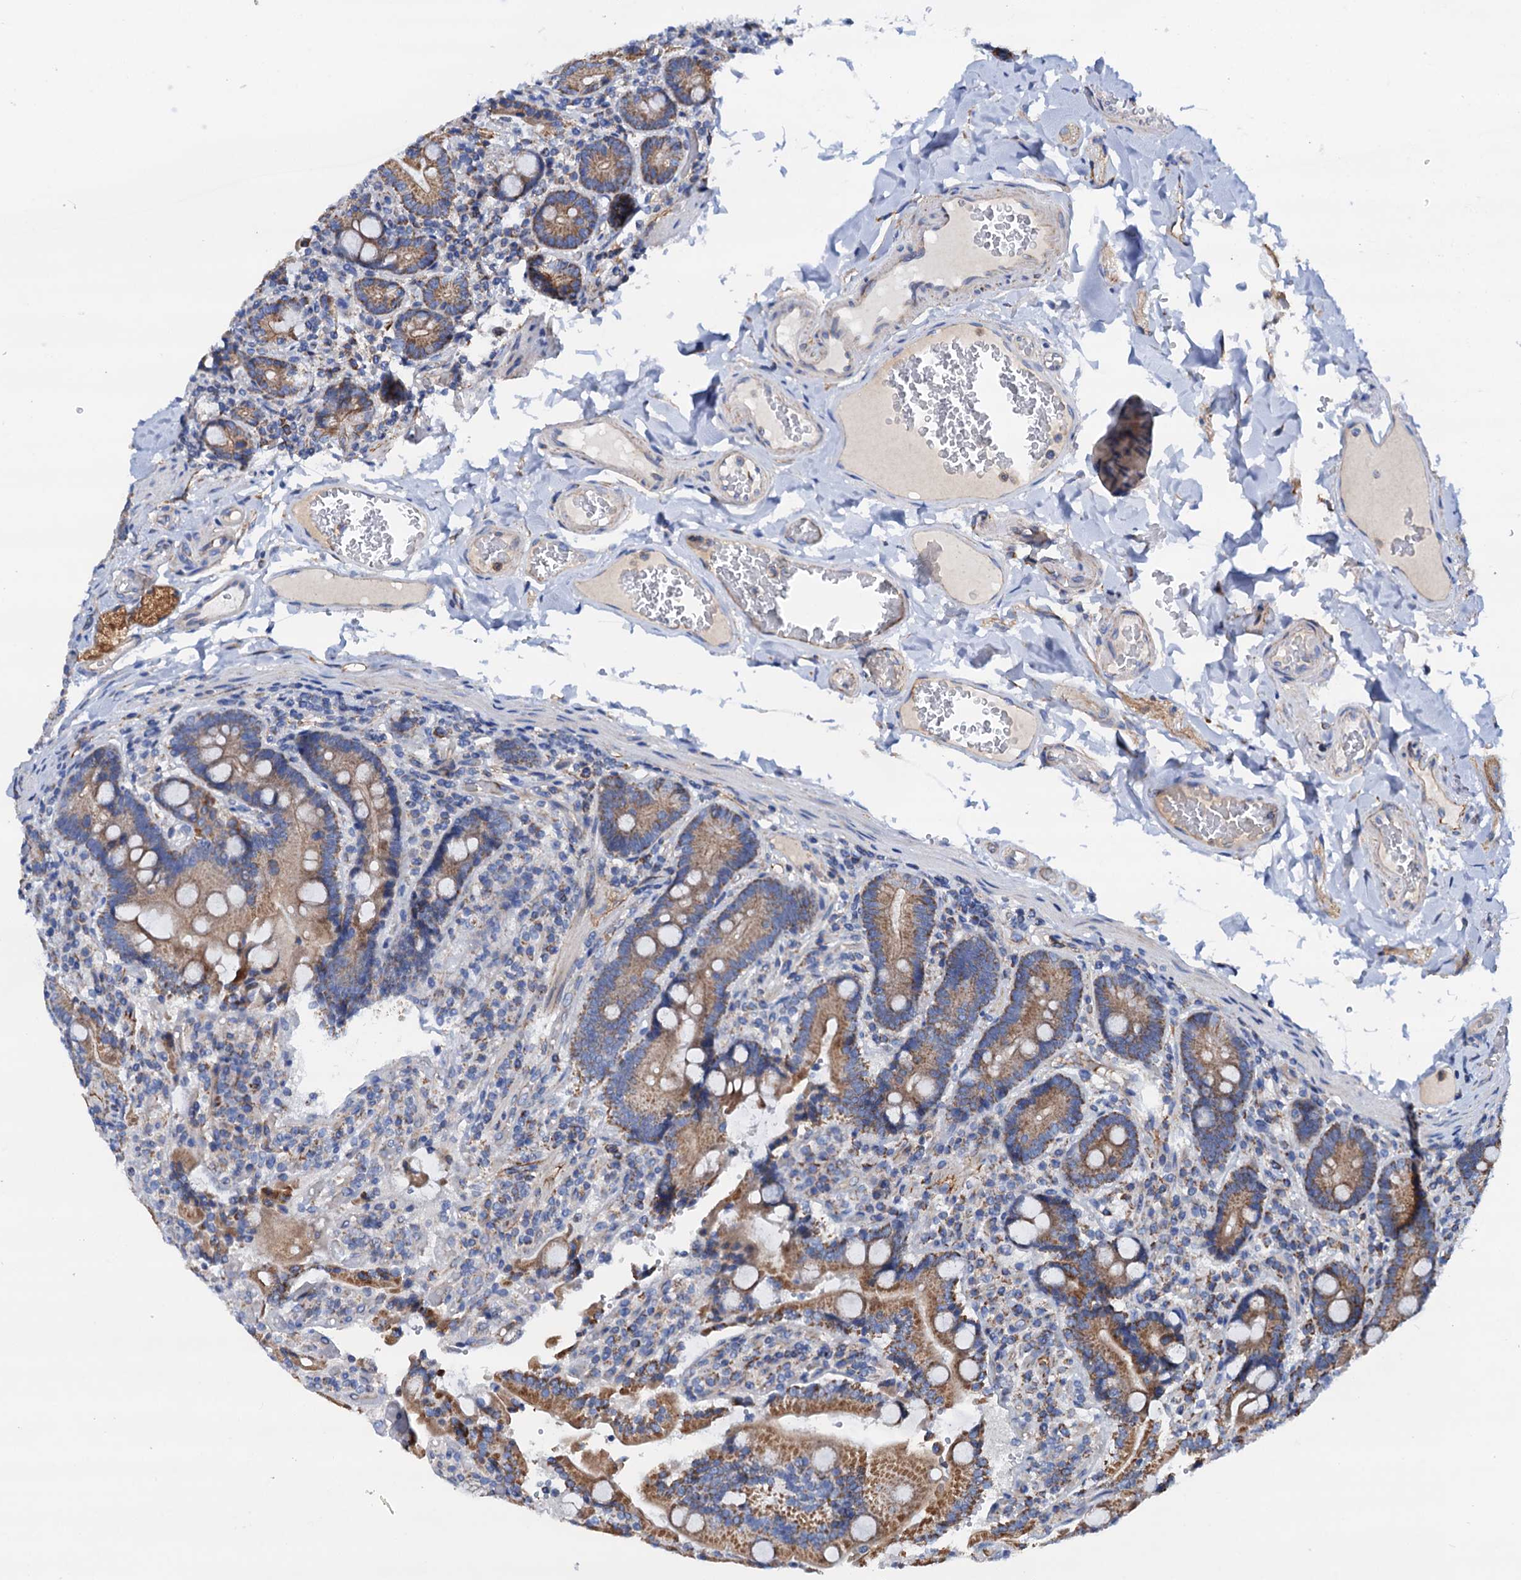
{"staining": {"intensity": "moderate", "quantity": ">75%", "location": "cytoplasmic/membranous"}, "tissue": "duodenum", "cell_type": "Glandular cells", "image_type": "normal", "snomed": [{"axis": "morphology", "description": "Normal tissue, NOS"}, {"axis": "topography", "description": "Duodenum"}], "caption": "Immunohistochemical staining of unremarkable duodenum exhibits moderate cytoplasmic/membranous protein staining in approximately >75% of glandular cells.", "gene": "RASSF9", "patient": {"sex": "female", "age": 62}}